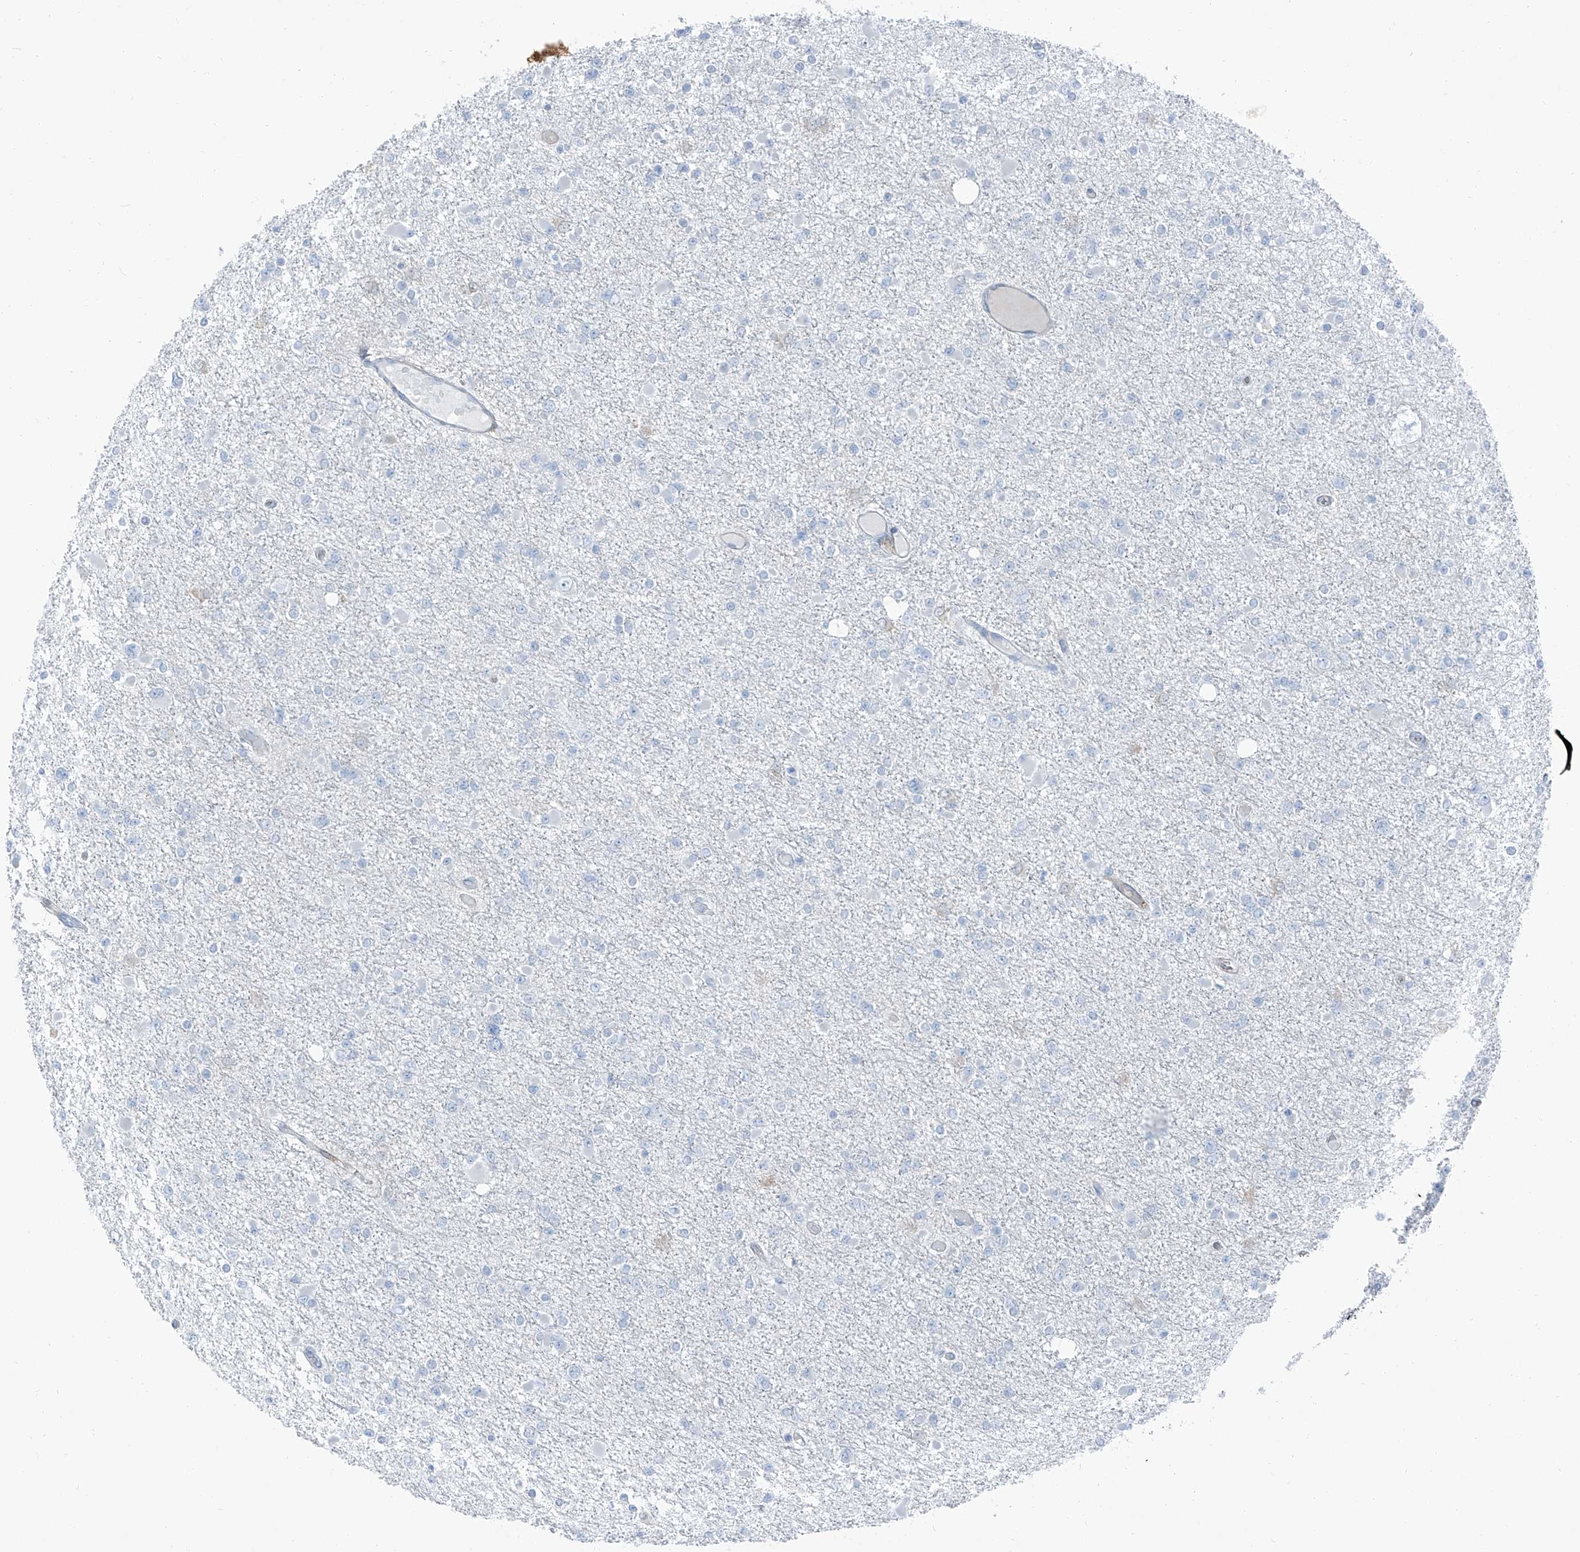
{"staining": {"intensity": "negative", "quantity": "none", "location": "none"}, "tissue": "glioma", "cell_type": "Tumor cells", "image_type": "cancer", "snomed": [{"axis": "morphology", "description": "Glioma, malignant, Low grade"}, {"axis": "topography", "description": "Brain"}], "caption": "This is a histopathology image of immunohistochemistry staining of malignant low-grade glioma, which shows no positivity in tumor cells. The staining is performed using DAB brown chromogen with nuclei counter-stained in using hematoxylin.", "gene": "RGN", "patient": {"sex": "female", "age": 22}}